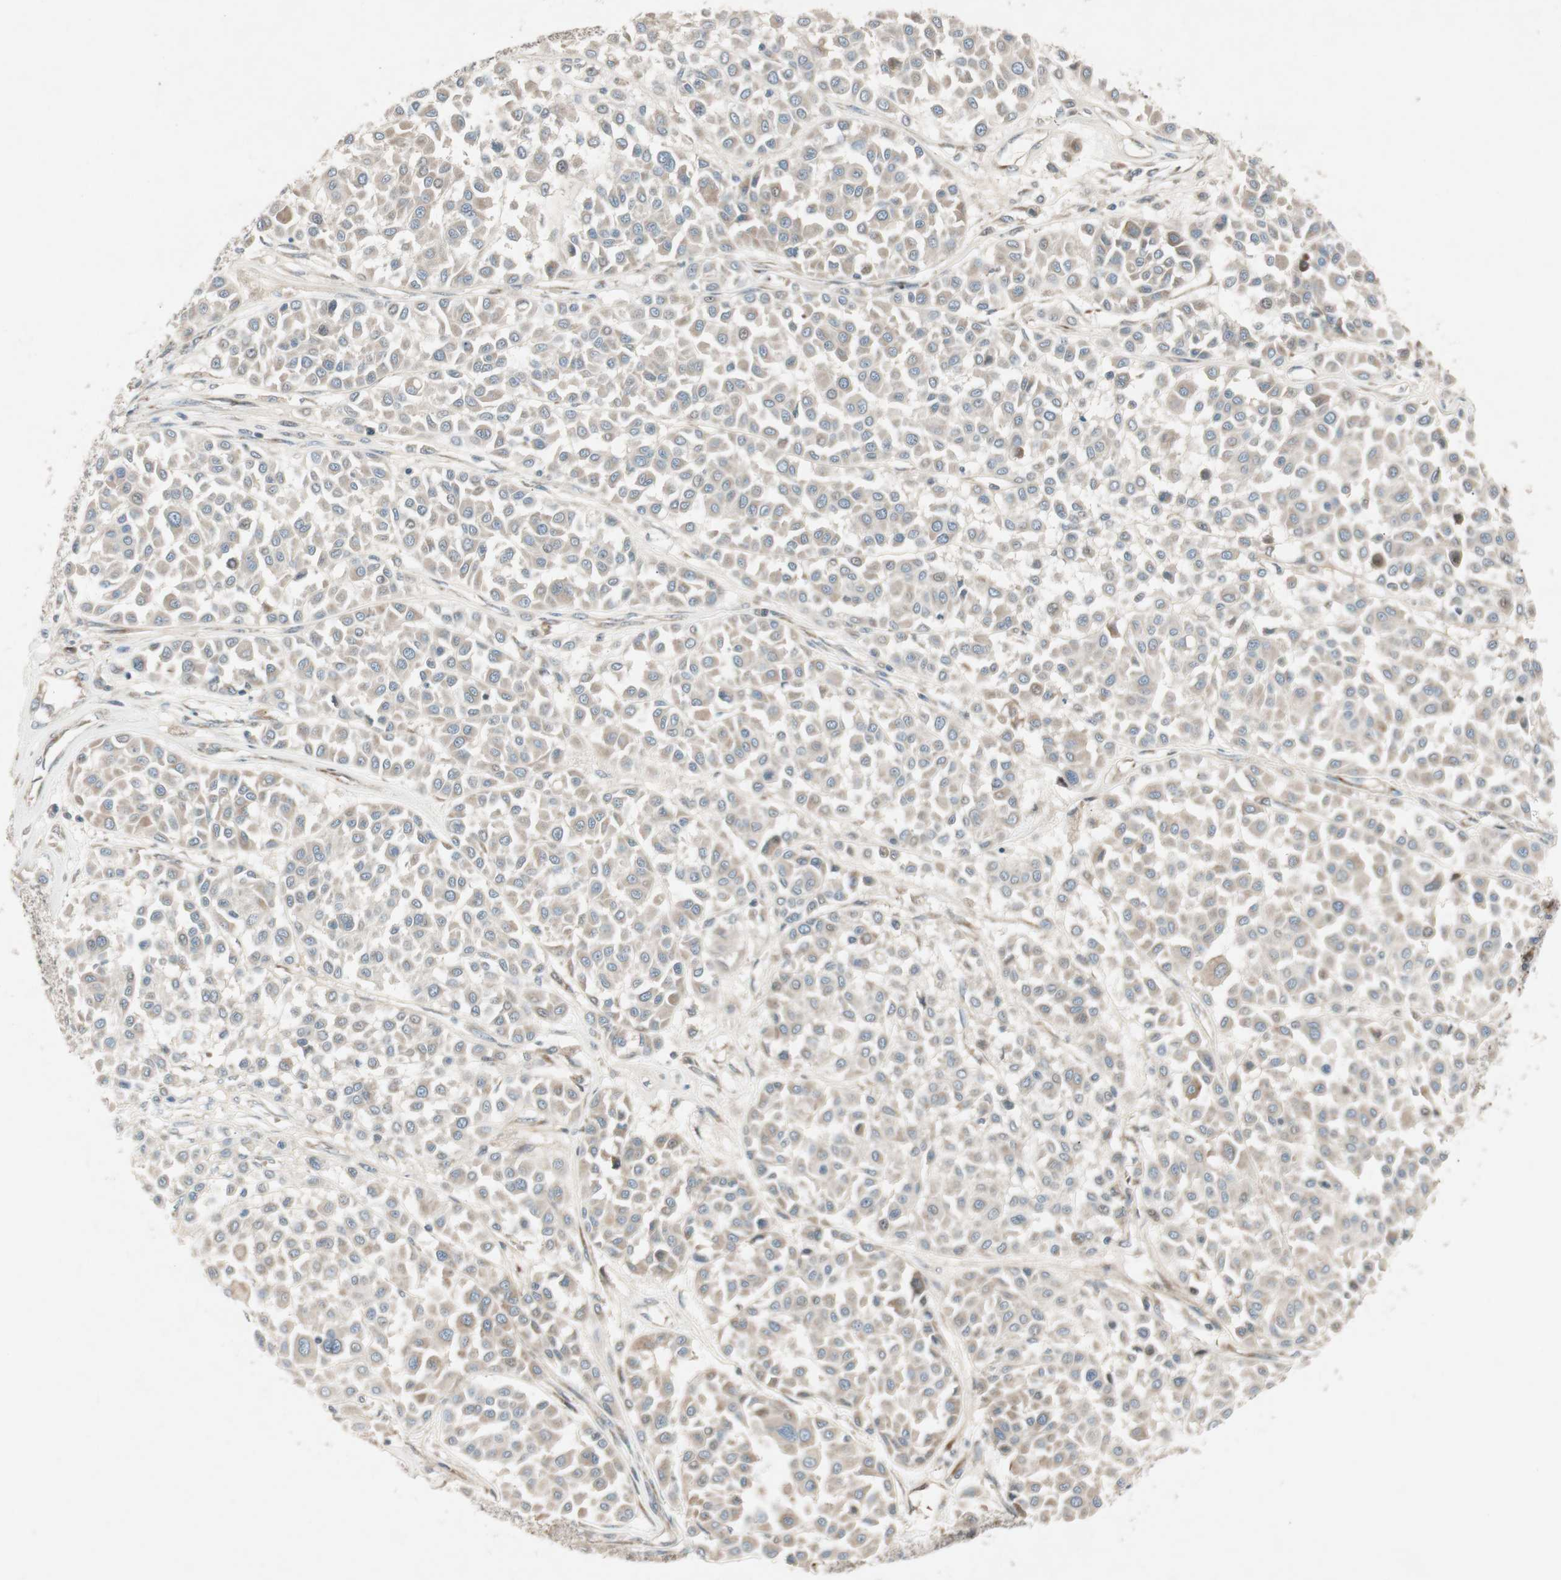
{"staining": {"intensity": "weak", "quantity": "25%-75%", "location": "cytoplasmic/membranous"}, "tissue": "melanoma", "cell_type": "Tumor cells", "image_type": "cancer", "snomed": [{"axis": "morphology", "description": "Malignant melanoma, Metastatic site"}, {"axis": "topography", "description": "Soft tissue"}], "caption": "Immunohistochemical staining of human melanoma displays weak cytoplasmic/membranous protein expression in approximately 25%-75% of tumor cells.", "gene": "APOO", "patient": {"sex": "male", "age": 41}}